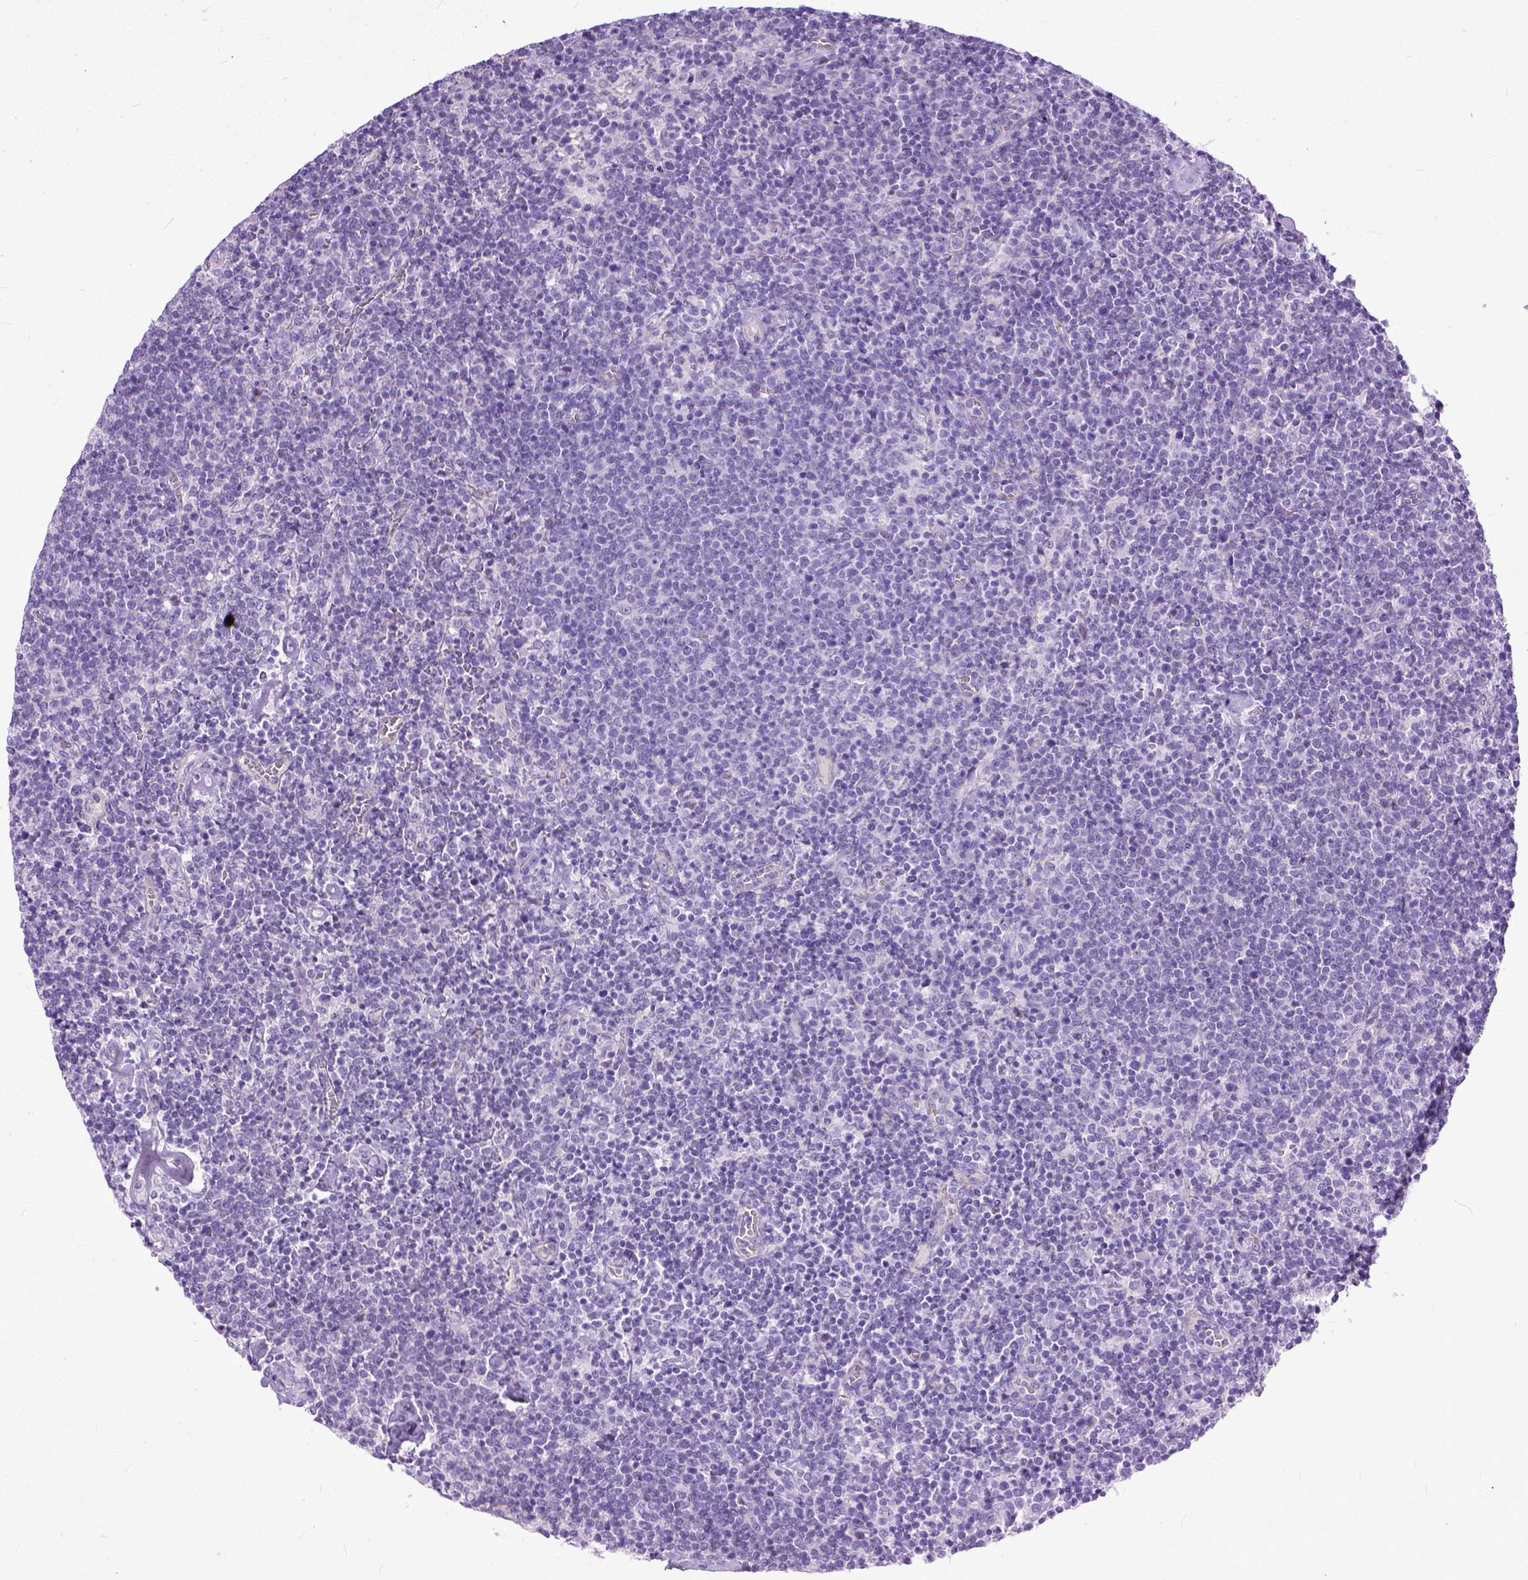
{"staining": {"intensity": "negative", "quantity": "none", "location": "none"}, "tissue": "lymphoma", "cell_type": "Tumor cells", "image_type": "cancer", "snomed": [{"axis": "morphology", "description": "Malignant lymphoma, non-Hodgkin's type, High grade"}, {"axis": "topography", "description": "Lymph node"}], "caption": "DAB (3,3'-diaminobenzidine) immunohistochemical staining of lymphoma exhibits no significant staining in tumor cells. The staining was performed using DAB (3,3'-diaminobenzidine) to visualize the protein expression in brown, while the nuclei were stained in blue with hematoxylin (Magnification: 20x).", "gene": "ADGRF1", "patient": {"sex": "male", "age": 61}}